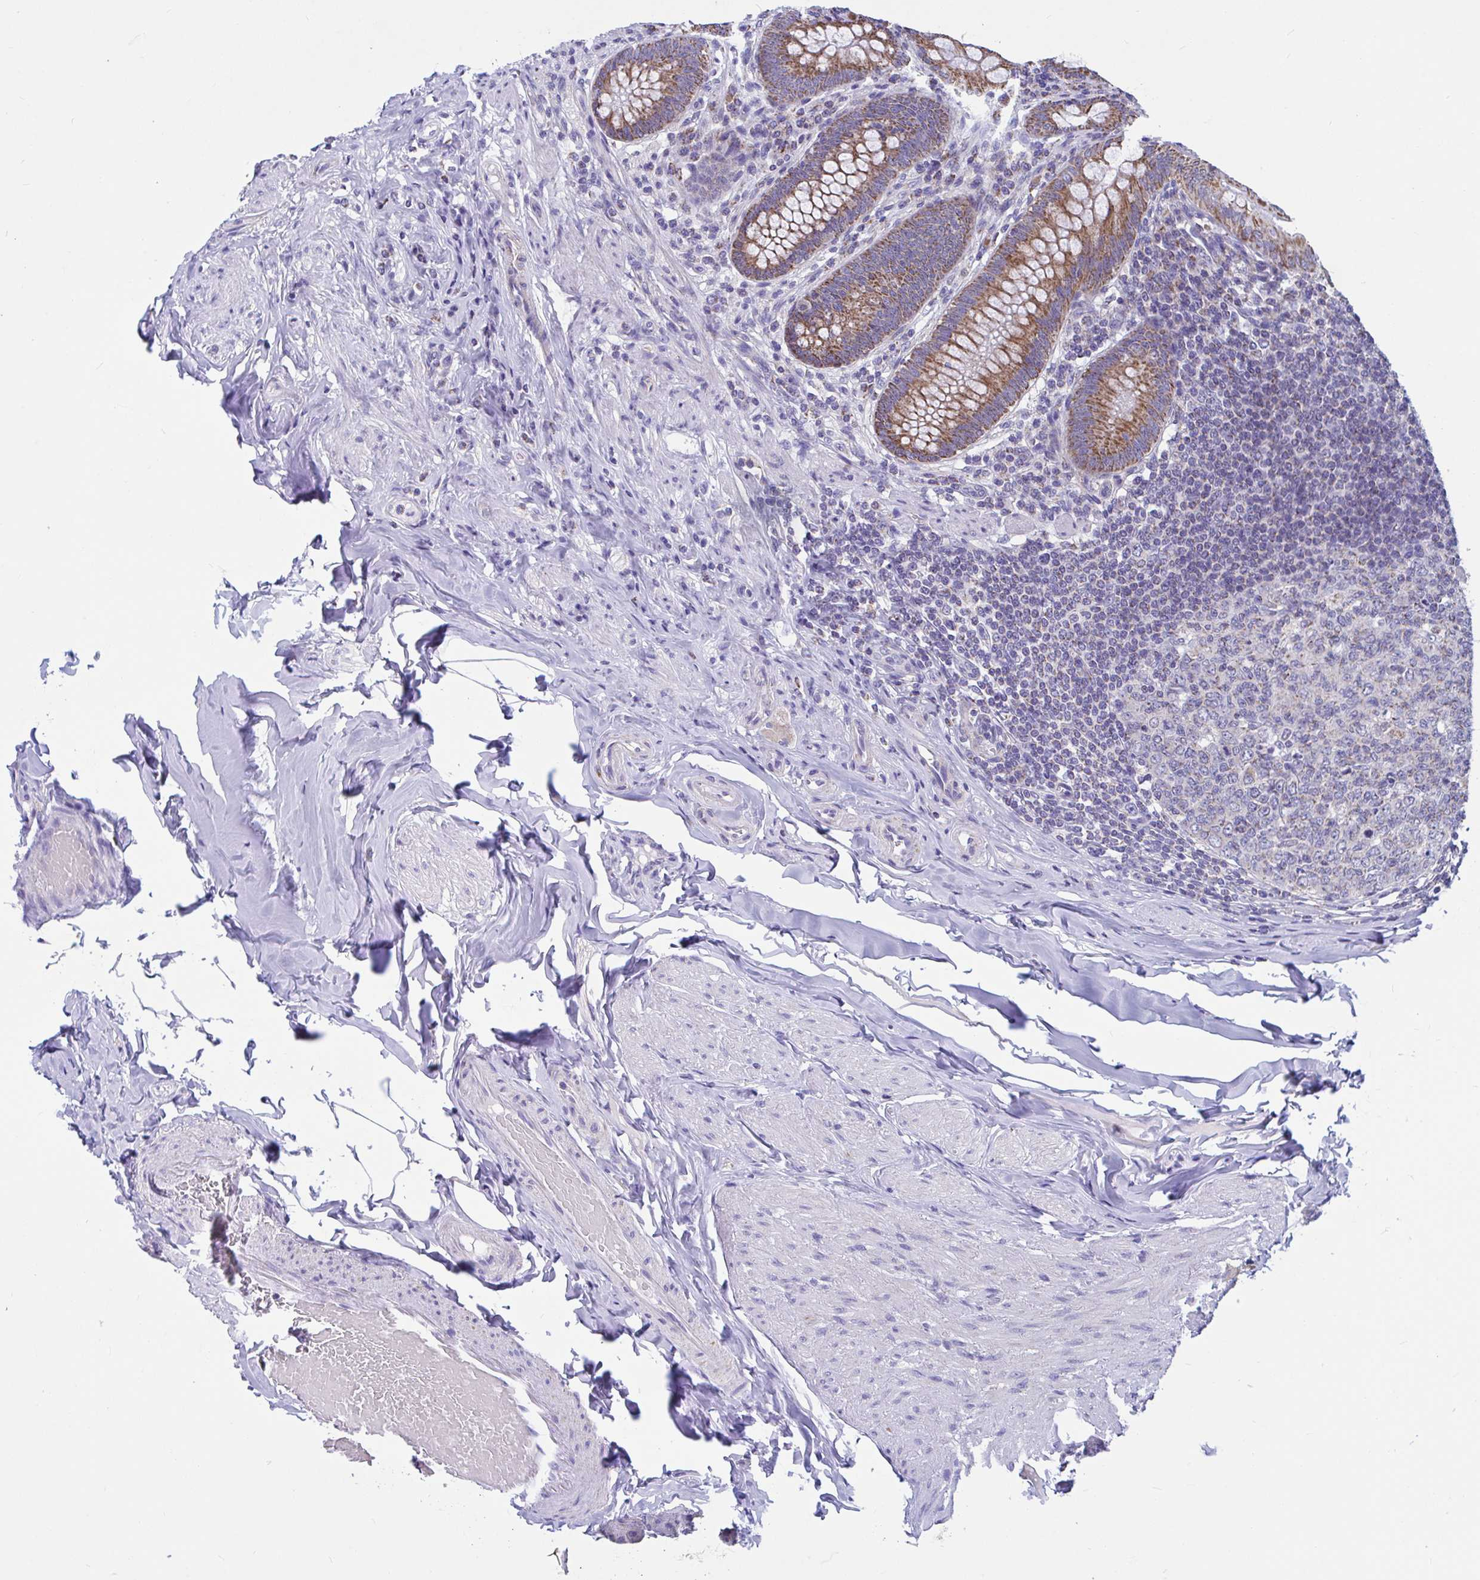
{"staining": {"intensity": "moderate", "quantity": ">75%", "location": "cytoplasmic/membranous"}, "tissue": "appendix", "cell_type": "Glandular cells", "image_type": "normal", "snomed": [{"axis": "morphology", "description": "Normal tissue, NOS"}, {"axis": "topography", "description": "Appendix"}], "caption": "Immunohistochemical staining of normal appendix displays moderate cytoplasmic/membranous protein positivity in about >75% of glandular cells. (Brightfield microscopy of DAB IHC at high magnification).", "gene": "OR13A1", "patient": {"sex": "male", "age": 71}}